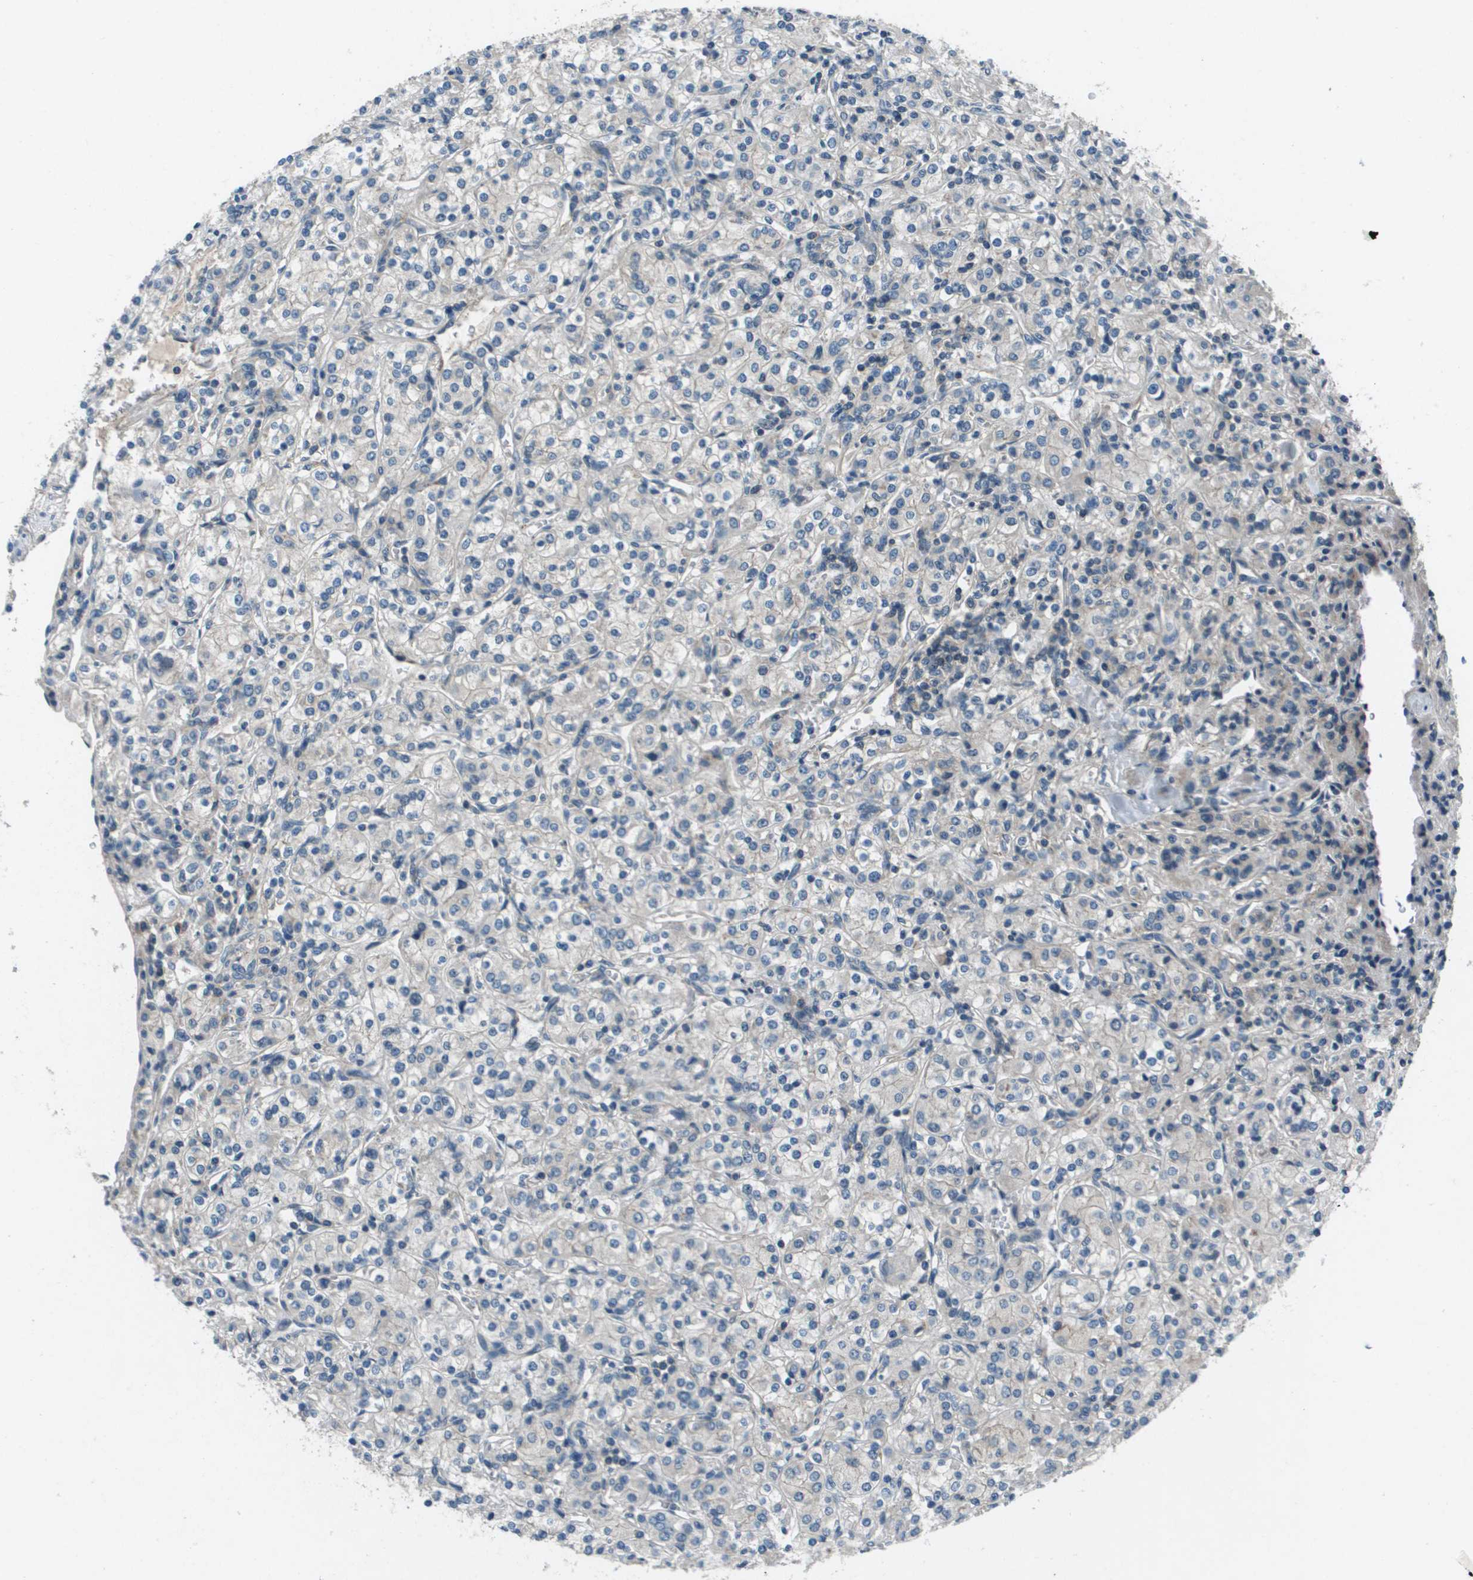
{"staining": {"intensity": "negative", "quantity": "none", "location": "none"}, "tissue": "renal cancer", "cell_type": "Tumor cells", "image_type": "cancer", "snomed": [{"axis": "morphology", "description": "Adenocarcinoma, NOS"}, {"axis": "topography", "description": "Kidney"}], "caption": "Immunohistochemical staining of human renal cancer (adenocarcinoma) shows no significant staining in tumor cells.", "gene": "PCOLCE", "patient": {"sex": "male", "age": 77}}